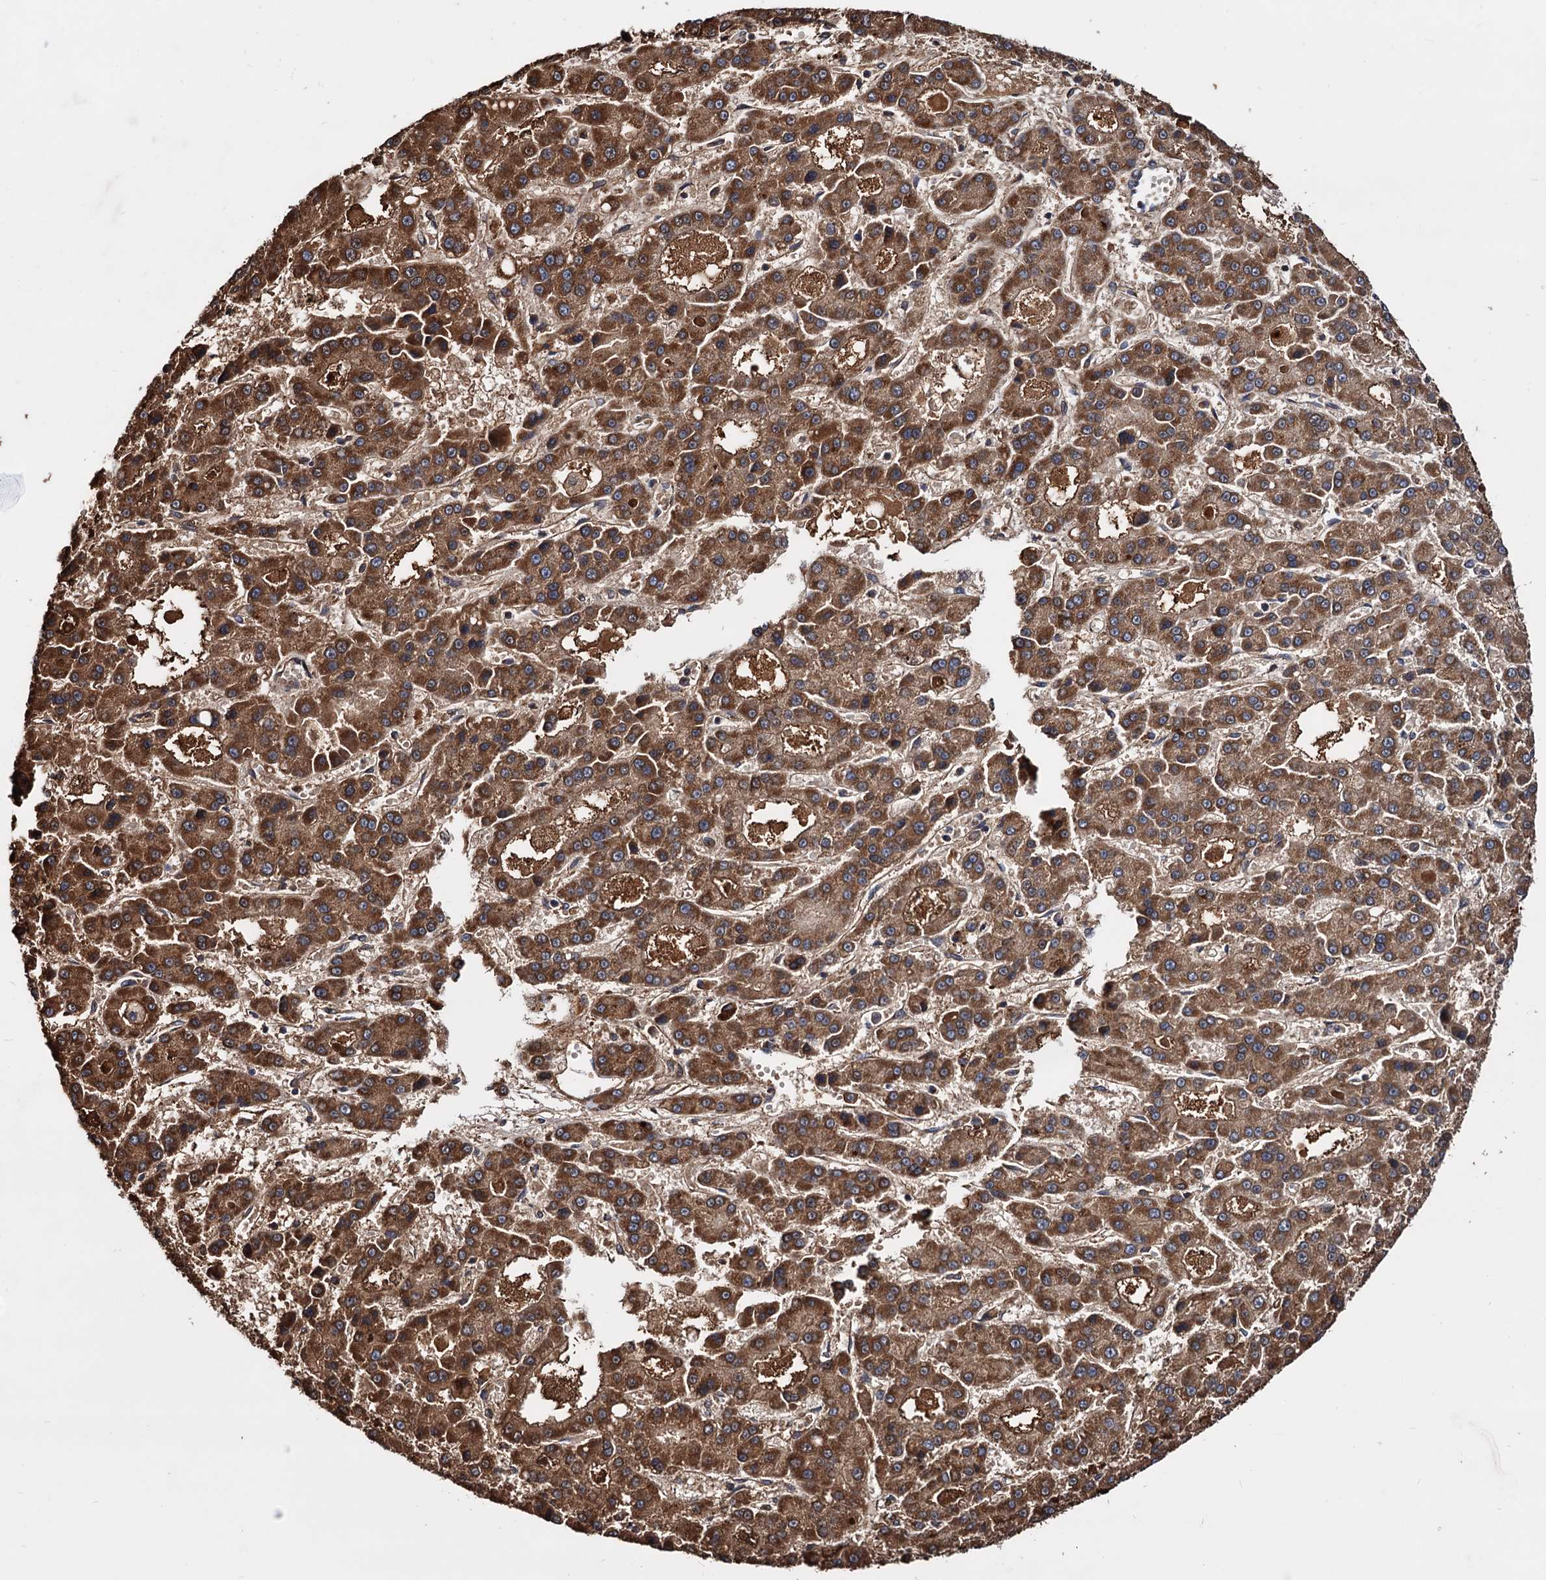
{"staining": {"intensity": "moderate", "quantity": ">75%", "location": "cytoplasmic/membranous"}, "tissue": "liver cancer", "cell_type": "Tumor cells", "image_type": "cancer", "snomed": [{"axis": "morphology", "description": "Carcinoma, Hepatocellular, NOS"}, {"axis": "topography", "description": "Liver"}], "caption": "Immunohistochemistry of human liver cancer (hepatocellular carcinoma) demonstrates medium levels of moderate cytoplasmic/membranous positivity in approximately >75% of tumor cells. (DAB IHC, brown staining for protein, blue staining for nuclei).", "gene": "MRPL42", "patient": {"sex": "male", "age": 70}}